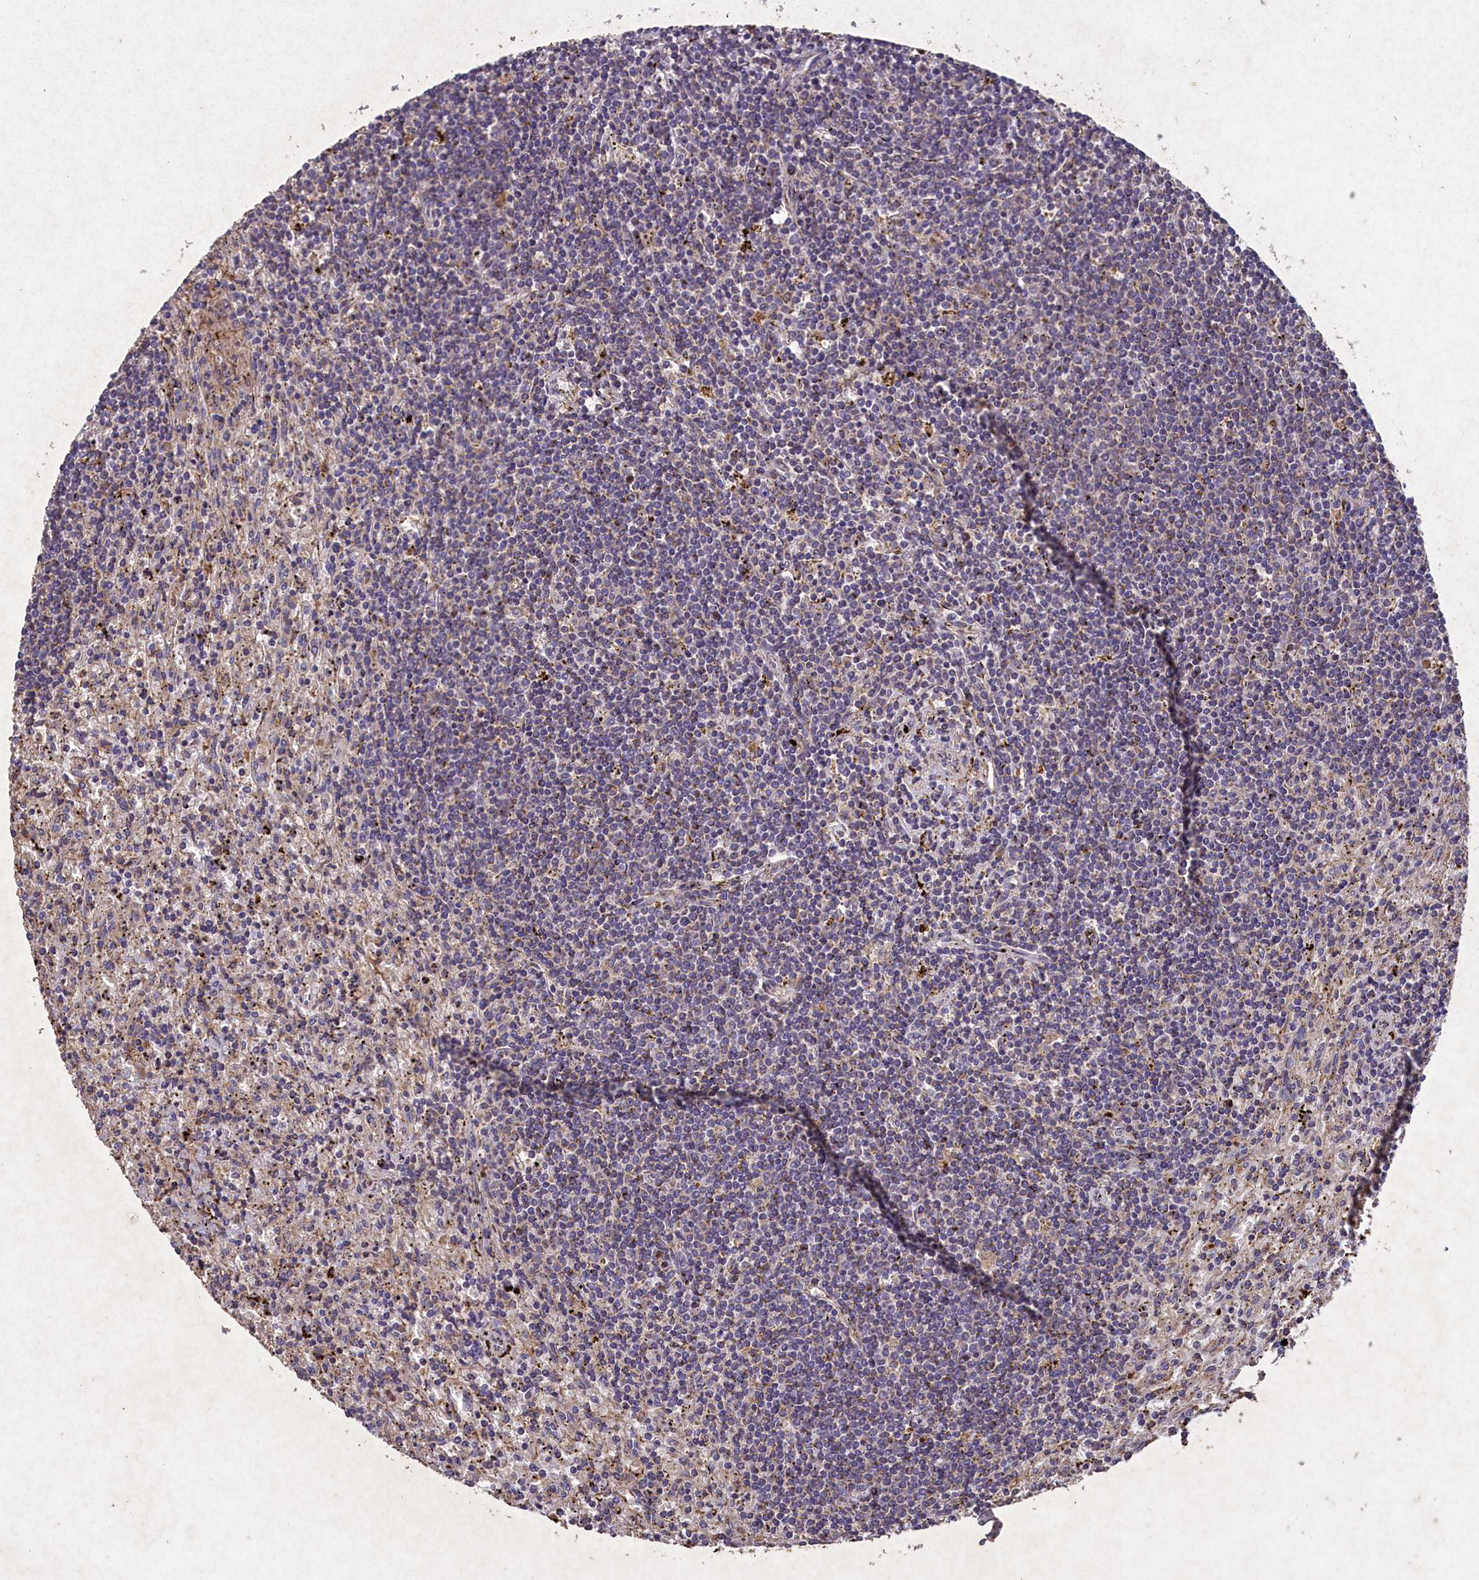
{"staining": {"intensity": "negative", "quantity": "none", "location": "none"}, "tissue": "lymphoma", "cell_type": "Tumor cells", "image_type": "cancer", "snomed": [{"axis": "morphology", "description": "Malignant lymphoma, non-Hodgkin's type, Low grade"}, {"axis": "topography", "description": "Spleen"}], "caption": "Malignant lymphoma, non-Hodgkin's type (low-grade) was stained to show a protein in brown. There is no significant expression in tumor cells. (DAB (3,3'-diaminobenzidine) immunohistochemistry (IHC), high magnification).", "gene": "CIAO2B", "patient": {"sex": "male", "age": 76}}